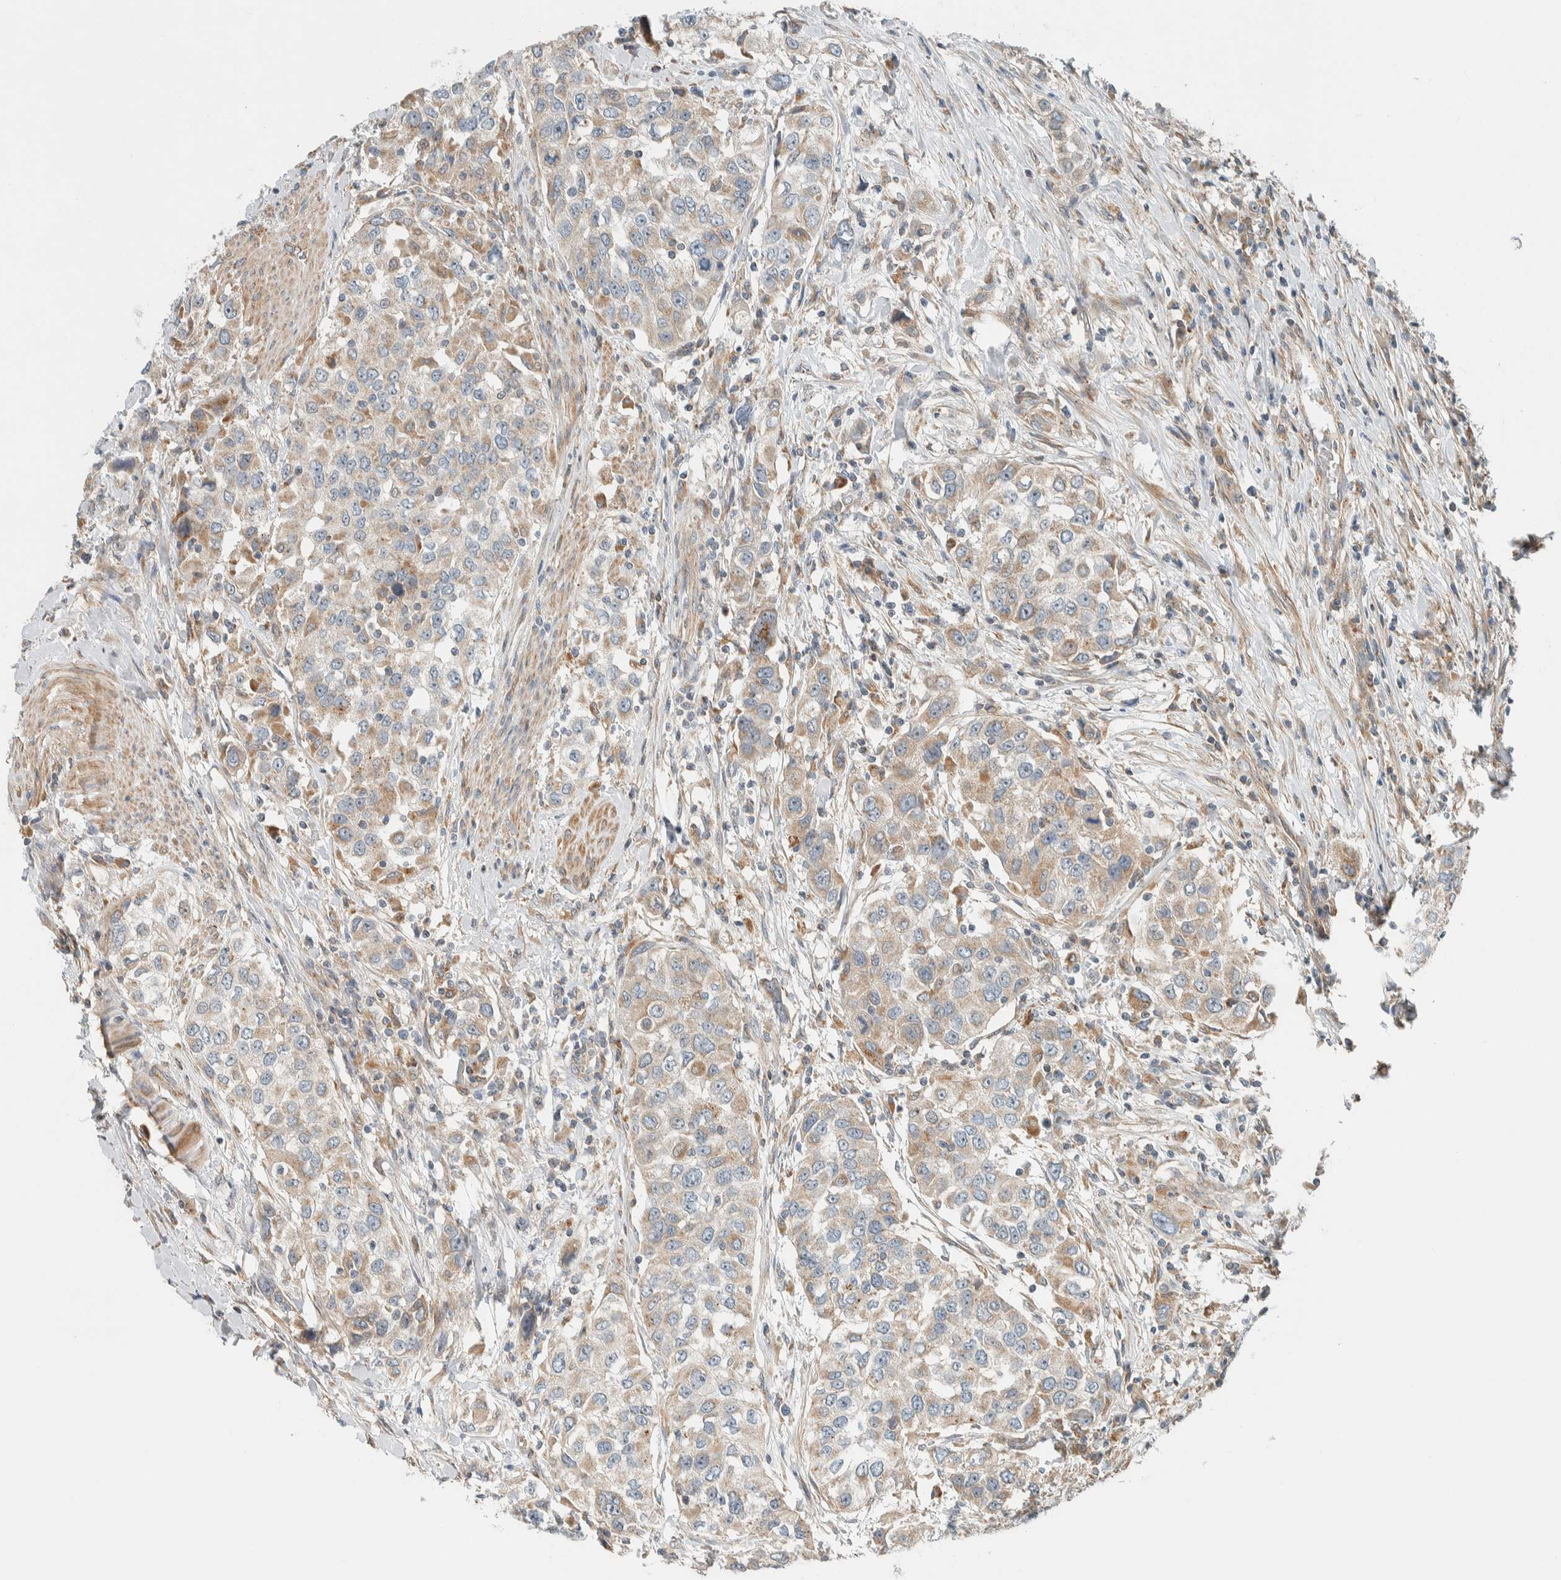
{"staining": {"intensity": "moderate", "quantity": "25%-75%", "location": "cytoplasmic/membranous"}, "tissue": "urothelial cancer", "cell_type": "Tumor cells", "image_type": "cancer", "snomed": [{"axis": "morphology", "description": "Urothelial carcinoma, High grade"}, {"axis": "topography", "description": "Urinary bladder"}], "caption": "Immunohistochemistry (IHC) of high-grade urothelial carcinoma reveals medium levels of moderate cytoplasmic/membranous expression in approximately 25%-75% of tumor cells.", "gene": "SLFN12L", "patient": {"sex": "female", "age": 80}}